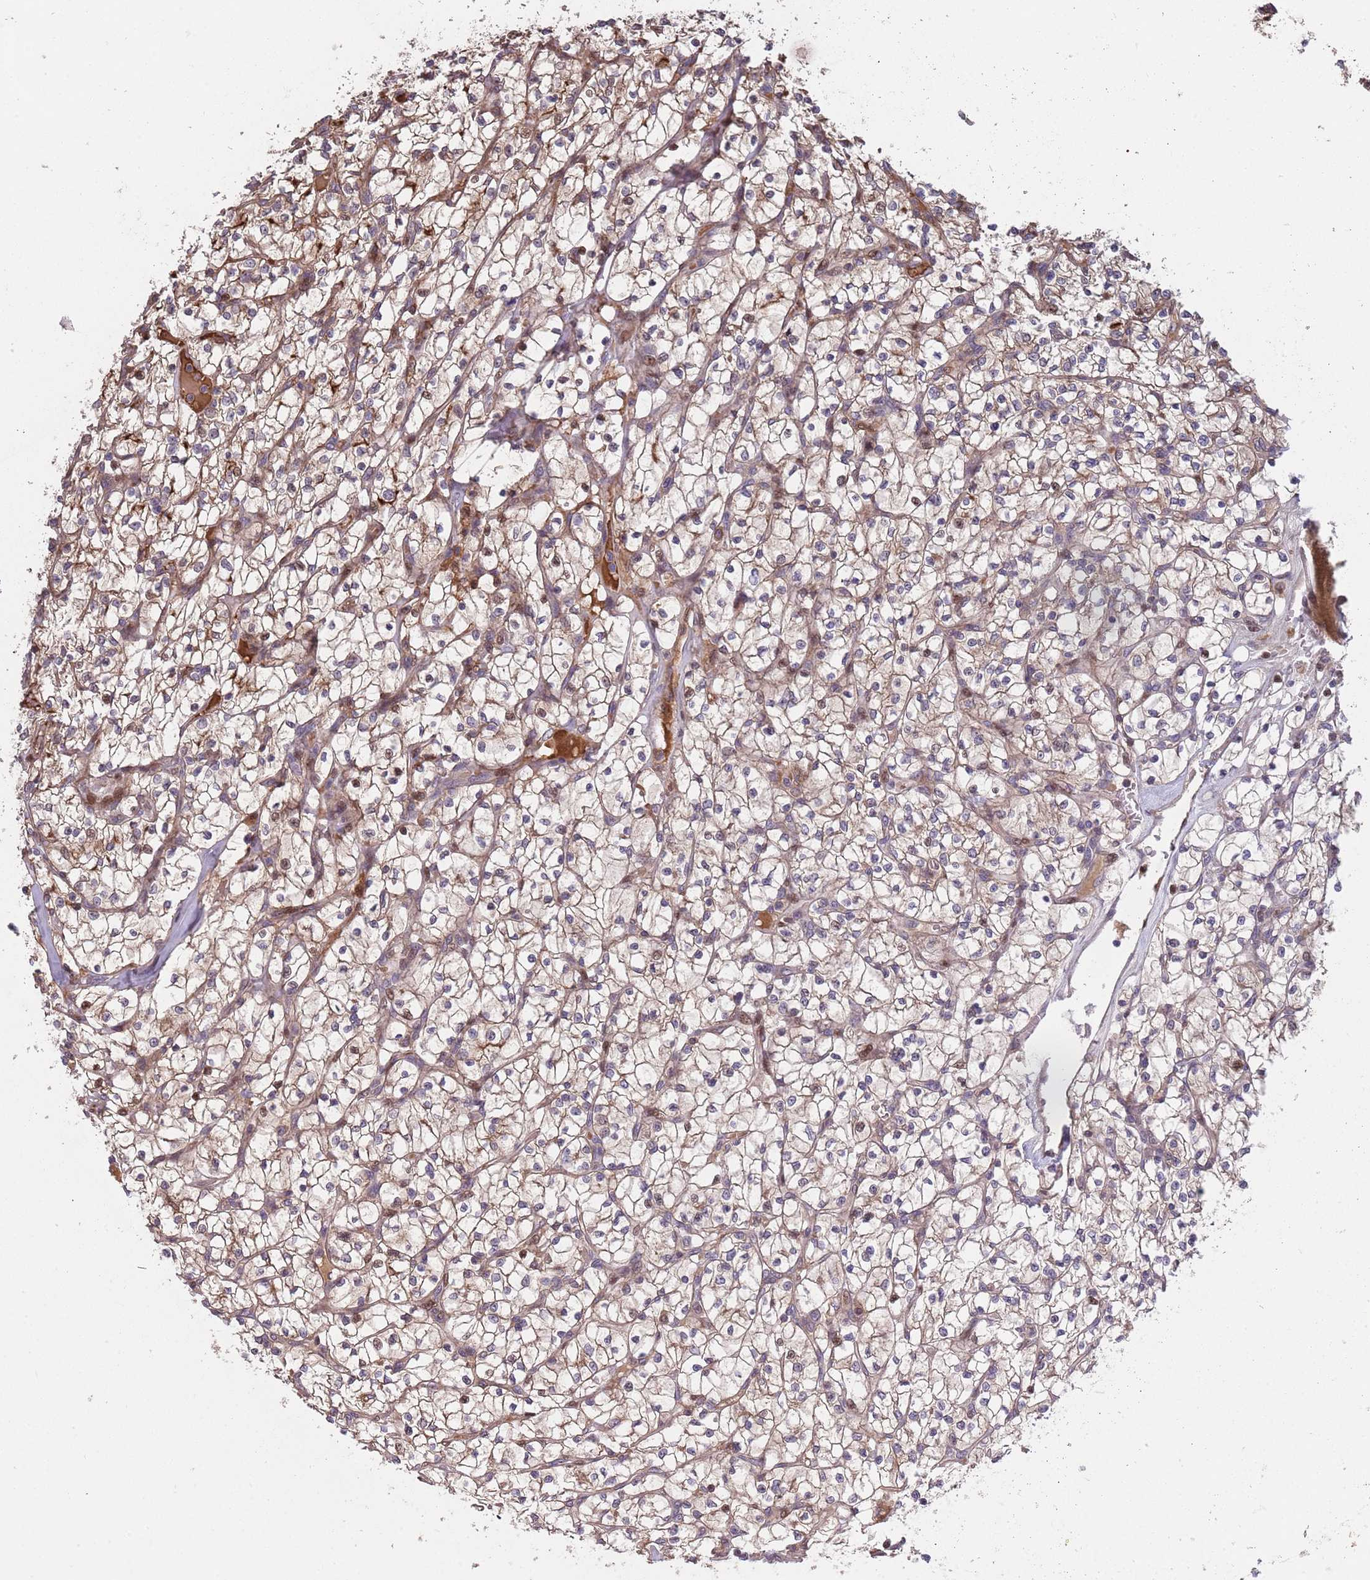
{"staining": {"intensity": "strong", "quantity": "25%-75%", "location": "cytoplasmic/membranous,nuclear"}, "tissue": "renal cancer", "cell_type": "Tumor cells", "image_type": "cancer", "snomed": [{"axis": "morphology", "description": "Adenocarcinoma, NOS"}, {"axis": "topography", "description": "Kidney"}], "caption": "Strong cytoplasmic/membranous and nuclear protein positivity is present in approximately 25%-75% of tumor cells in adenocarcinoma (renal).", "gene": "SYNDIG1L", "patient": {"sex": "female", "age": 64}}